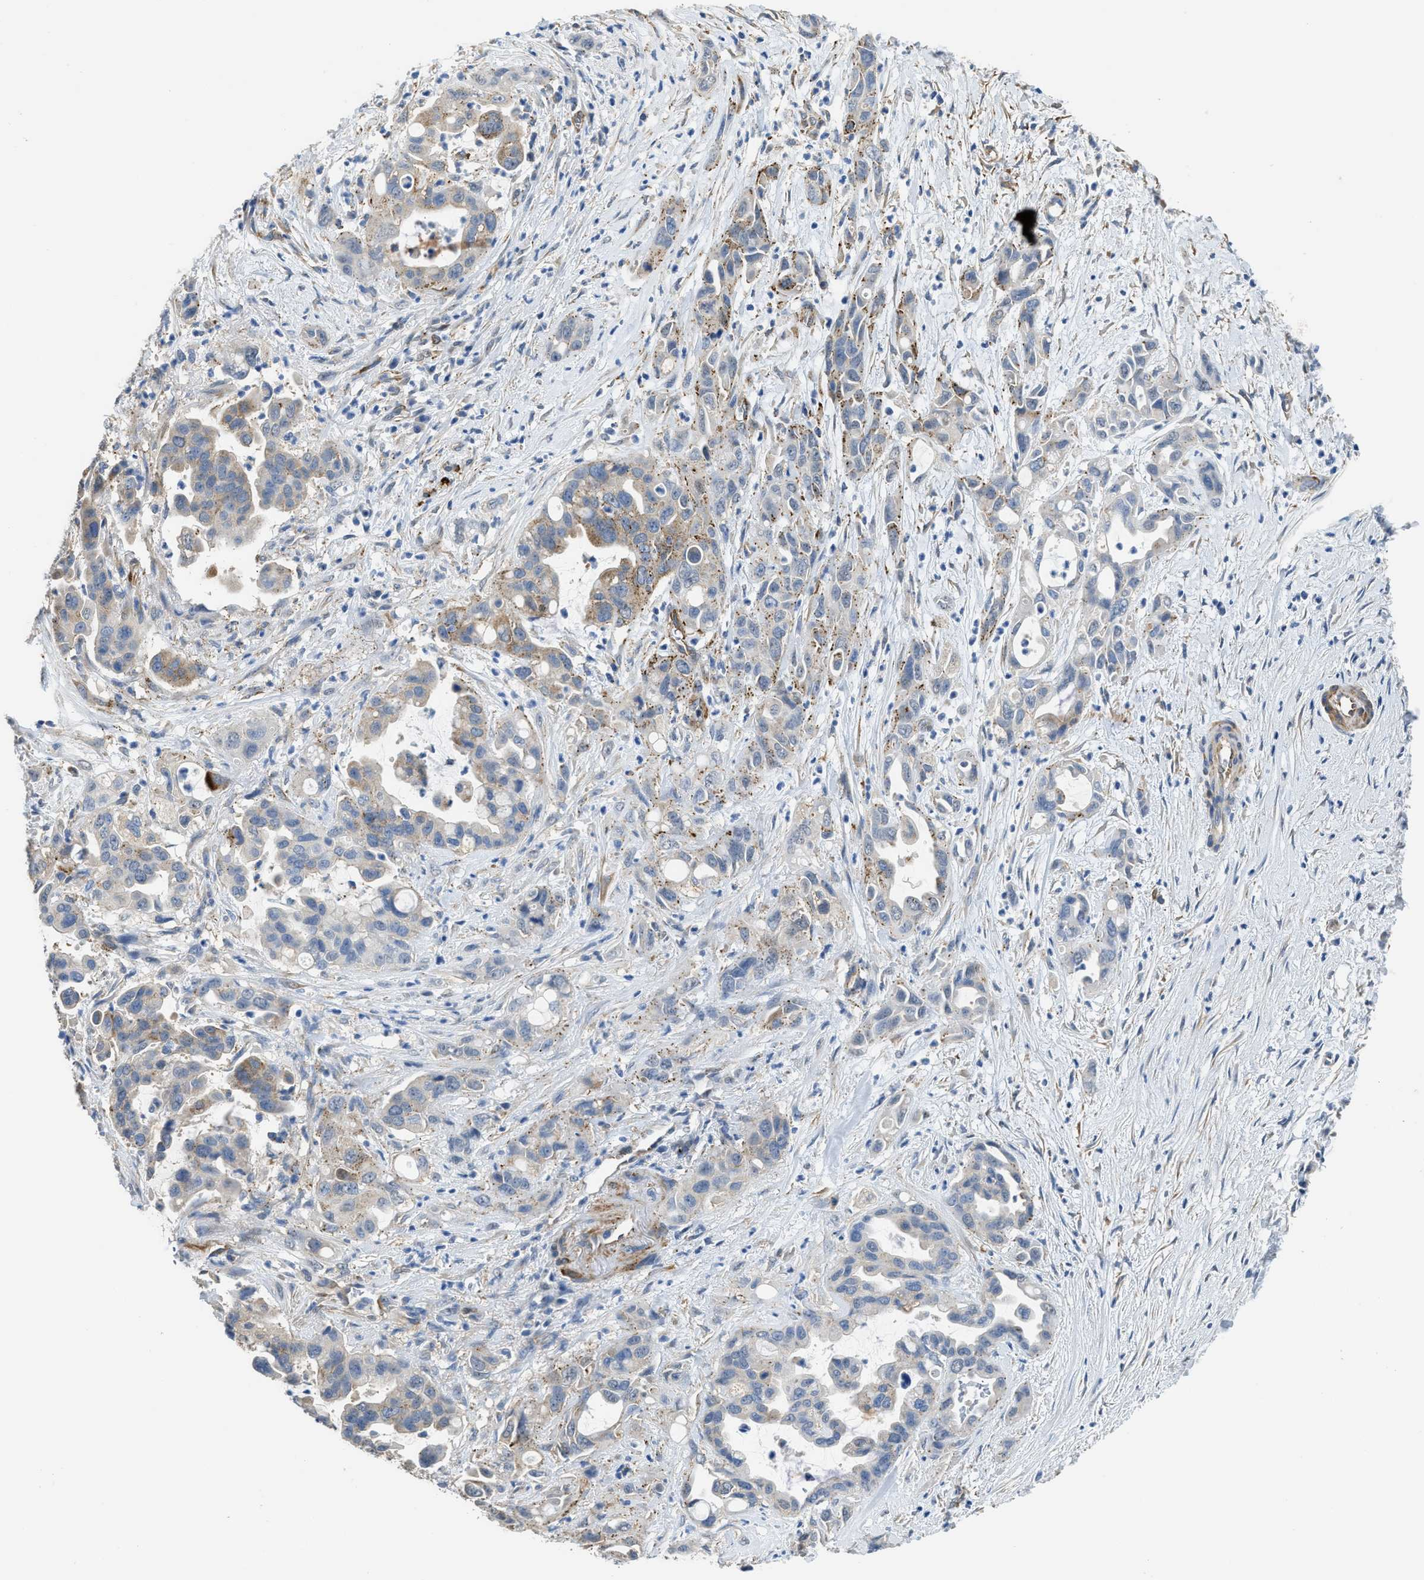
{"staining": {"intensity": "moderate", "quantity": "25%-75%", "location": "cytoplasmic/membranous"}, "tissue": "pancreatic cancer", "cell_type": "Tumor cells", "image_type": "cancer", "snomed": [{"axis": "morphology", "description": "Adenocarcinoma, NOS"}, {"axis": "topography", "description": "Pancreas"}], "caption": "Immunohistochemical staining of pancreatic cancer exhibits medium levels of moderate cytoplasmic/membranous protein expression in approximately 25%-75% of tumor cells.", "gene": "ZSWIM5", "patient": {"sex": "female", "age": 70}}